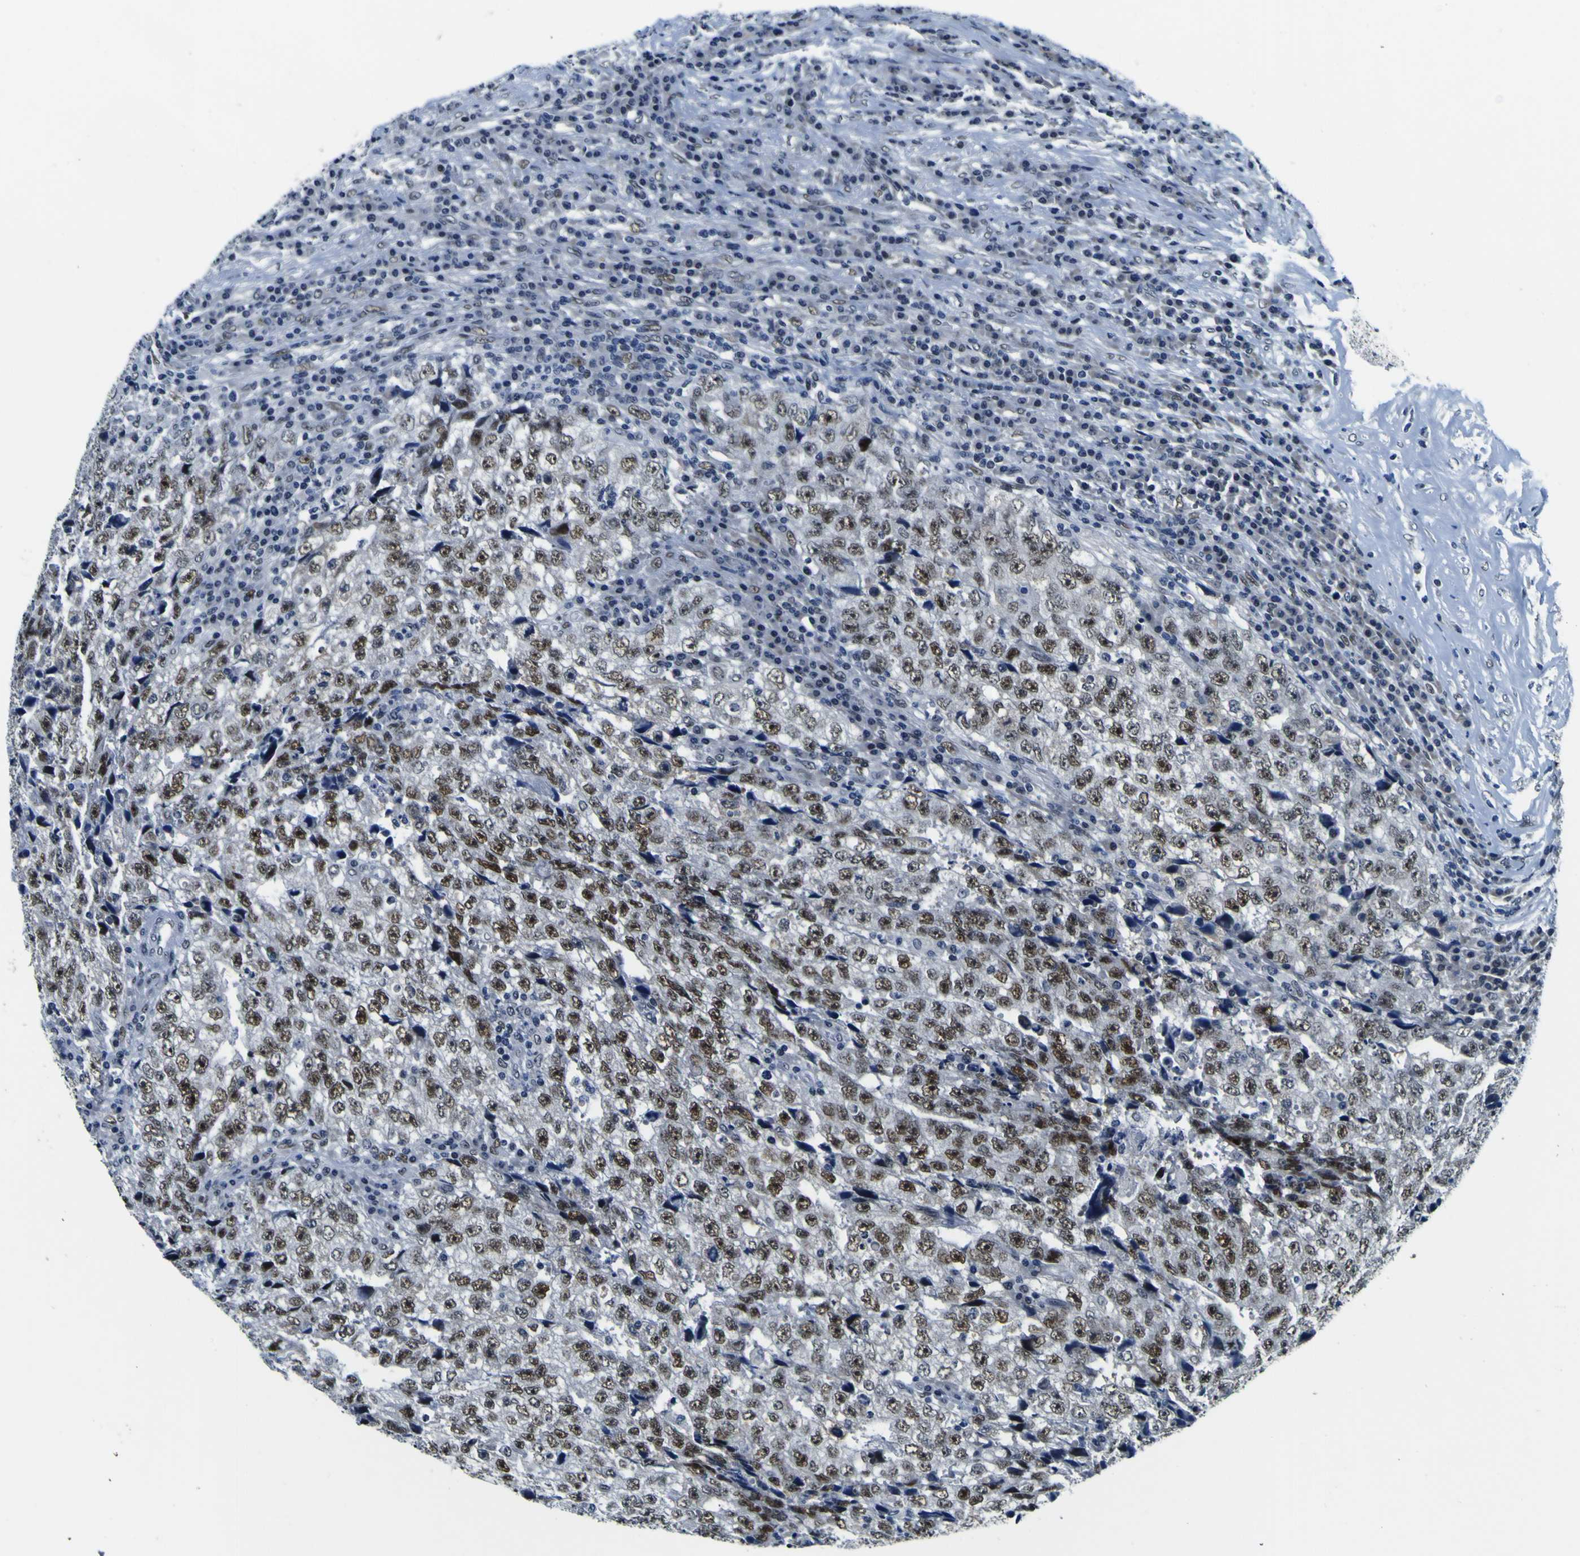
{"staining": {"intensity": "moderate", "quantity": ">75%", "location": "nuclear"}, "tissue": "testis cancer", "cell_type": "Tumor cells", "image_type": "cancer", "snomed": [{"axis": "morphology", "description": "Necrosis, NOS"}, {"axis": "morphology", "description": "Carcinoma, Embryonal, NOS"}, {"axis": "topography", "description": "Testis"}], "caption": "The immunohistochemical stain highlights moderate nuclear expression in tumor cells of embryonal carcinoma (testis) tissue. (DAB IHC with brightfield microscopy, high magnification).", "gene": "CUL4B", "patient": {"sex": "male", "age": 19}}